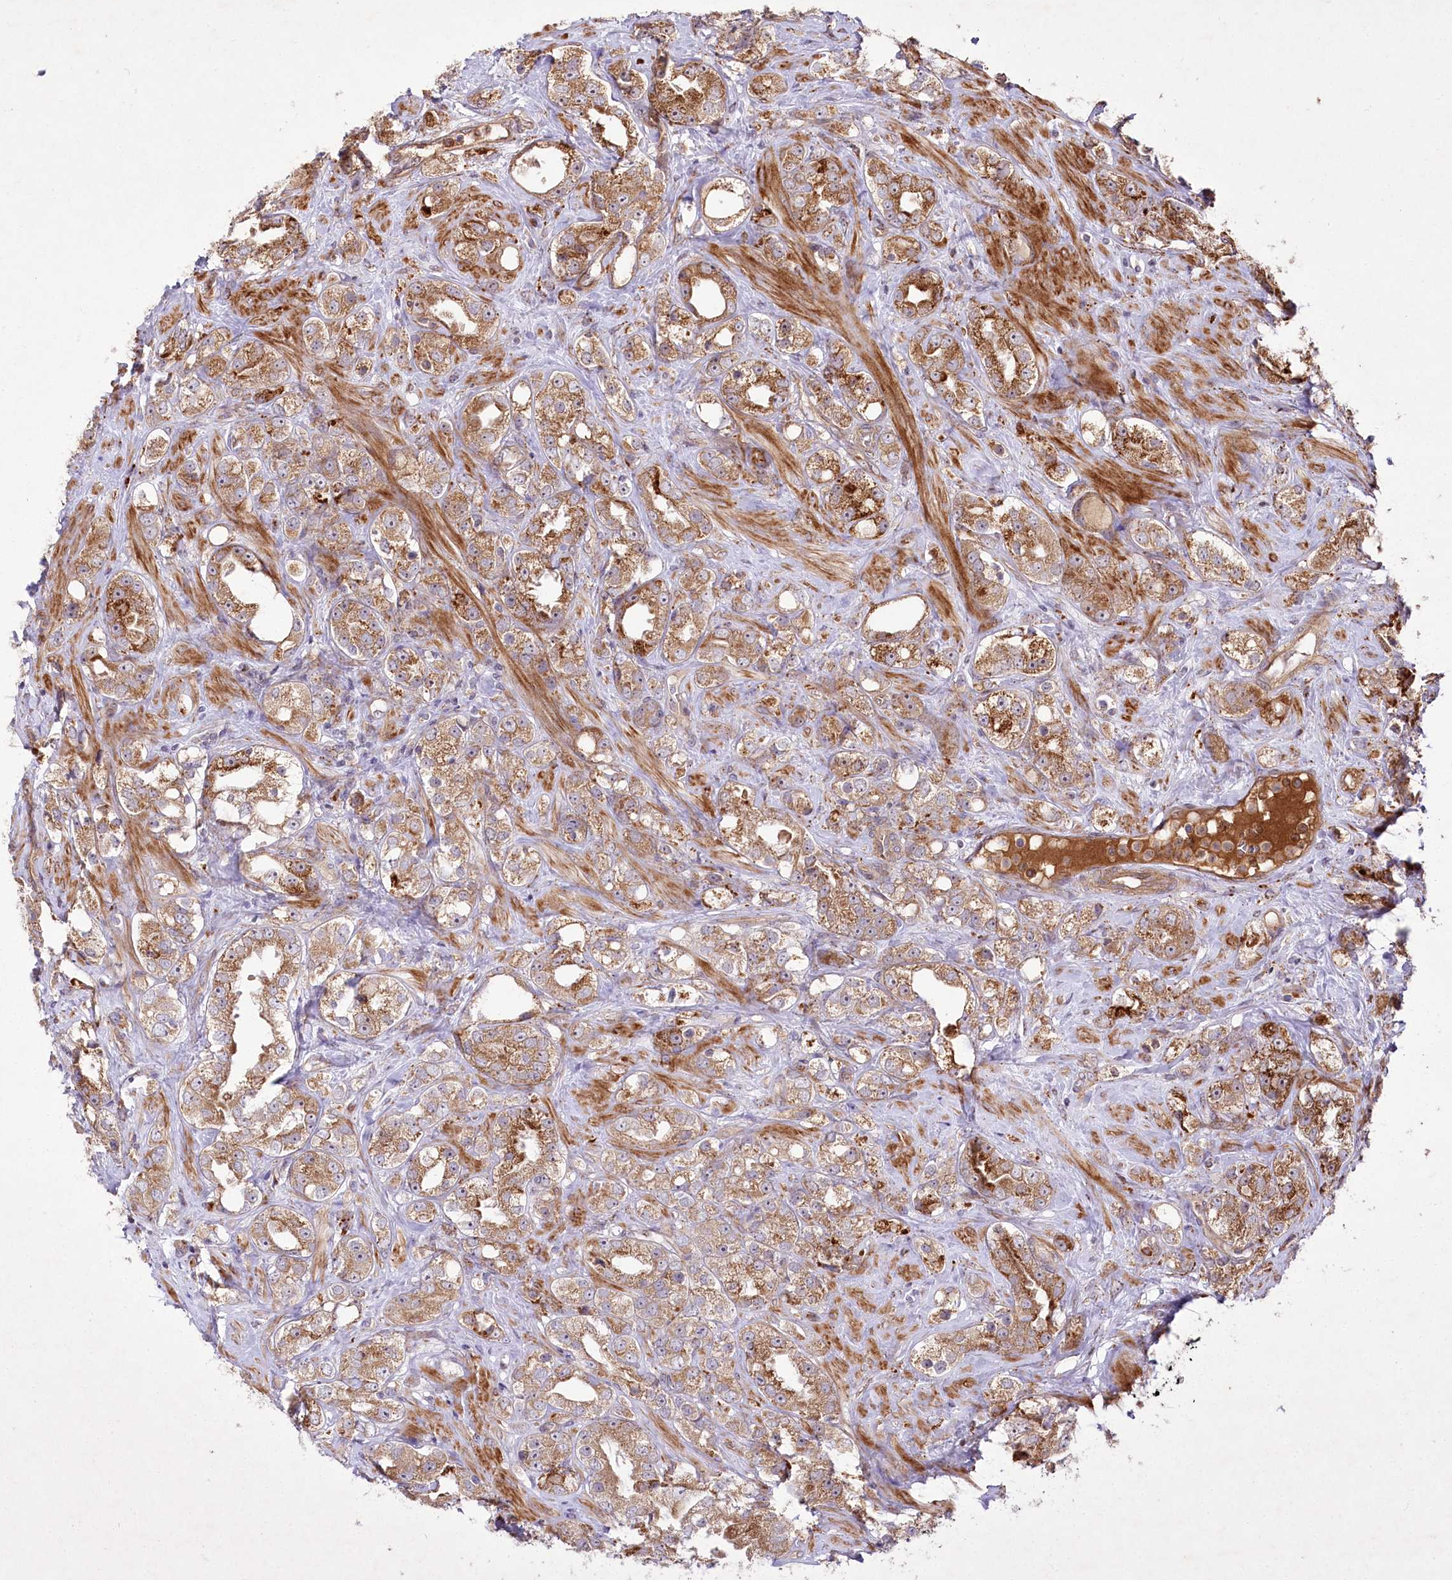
{"staining": {"intensity": "moderate", "quantity": ">75%", "location": "cytoplasmic/membranous"}, "tissue": "prostate cancer", "cell_type": "Tumor cells", "image_type": "cancer", "snomed": [{"axis": "morphology", "description": "Adenocarcinoma, NOS"}, {"axis": "topography", "description": "Prostate"}], "caption": "Immunohistochemistry (IHC) (DAB (3,3'-diaminobenzidine)) staining of human prostate cancer (adenocarcinoma) demonstrates moderate cytoplasmic/membranous protein positivity in about >75% of tumor cells.", "gene": "PSTK", "patient": {"sex": "male", "age": 79}}